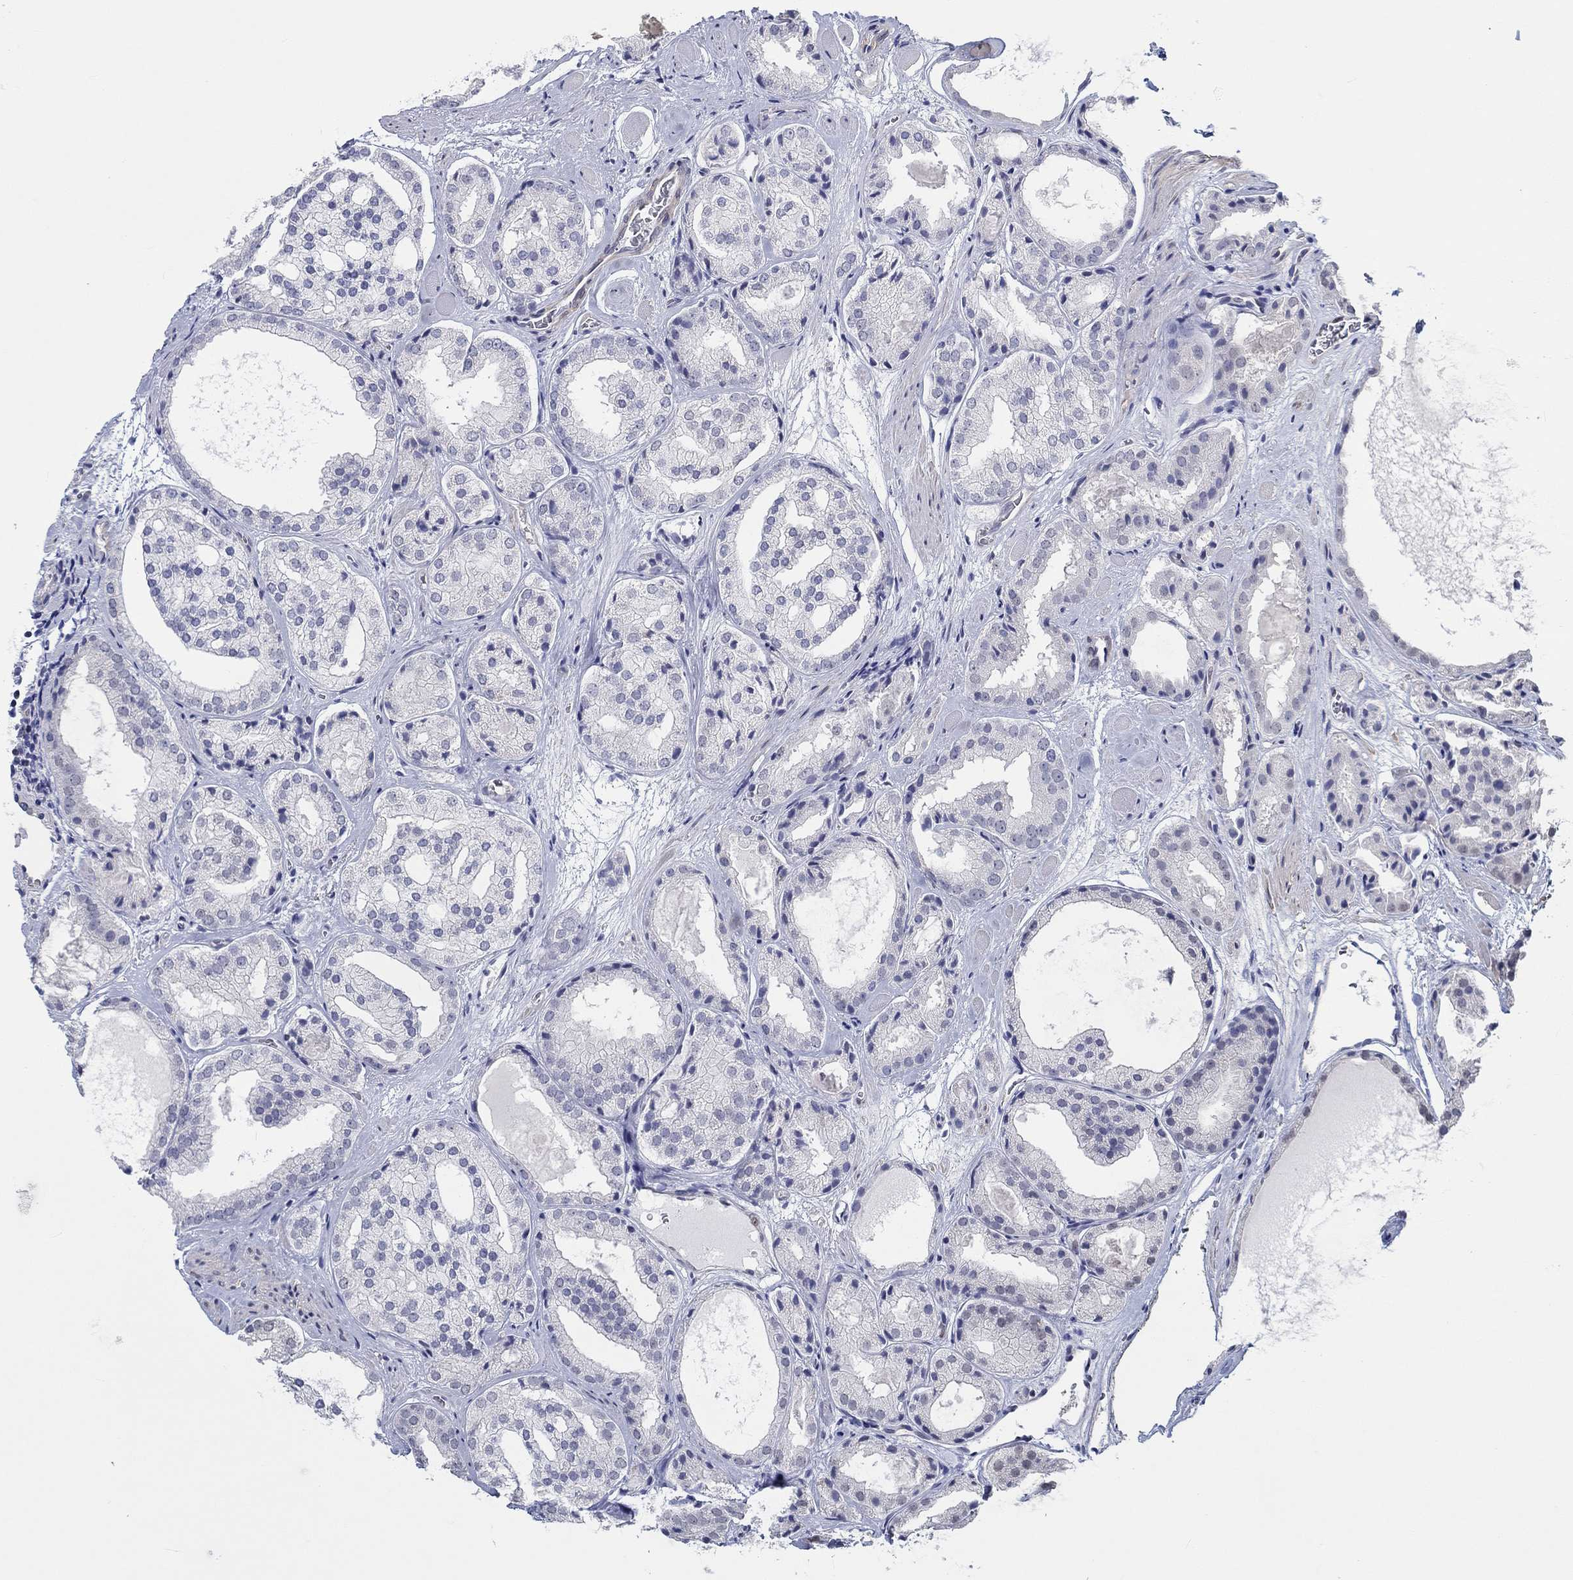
{"staining": {"intensity": "negative", "quantity": "none", "location": "none"}, "tissue": "prostate cancer", "cell_type": "Tumor cells", "image_type": "cancer", "snomed": [{"axis": "morphology", "description": "Adenocarcinoma, Low grade"}, {"axis": "topography", "description": "Prostate"}], "caption": "IHC photomicrograph of neoplastic tissue: prostate low-grade adenocarcinoma stained with DAB reveals no significant protein staining in tumor cells.", "gene": "CRYGD", "patient": {"sex": "male", "age": 69}}